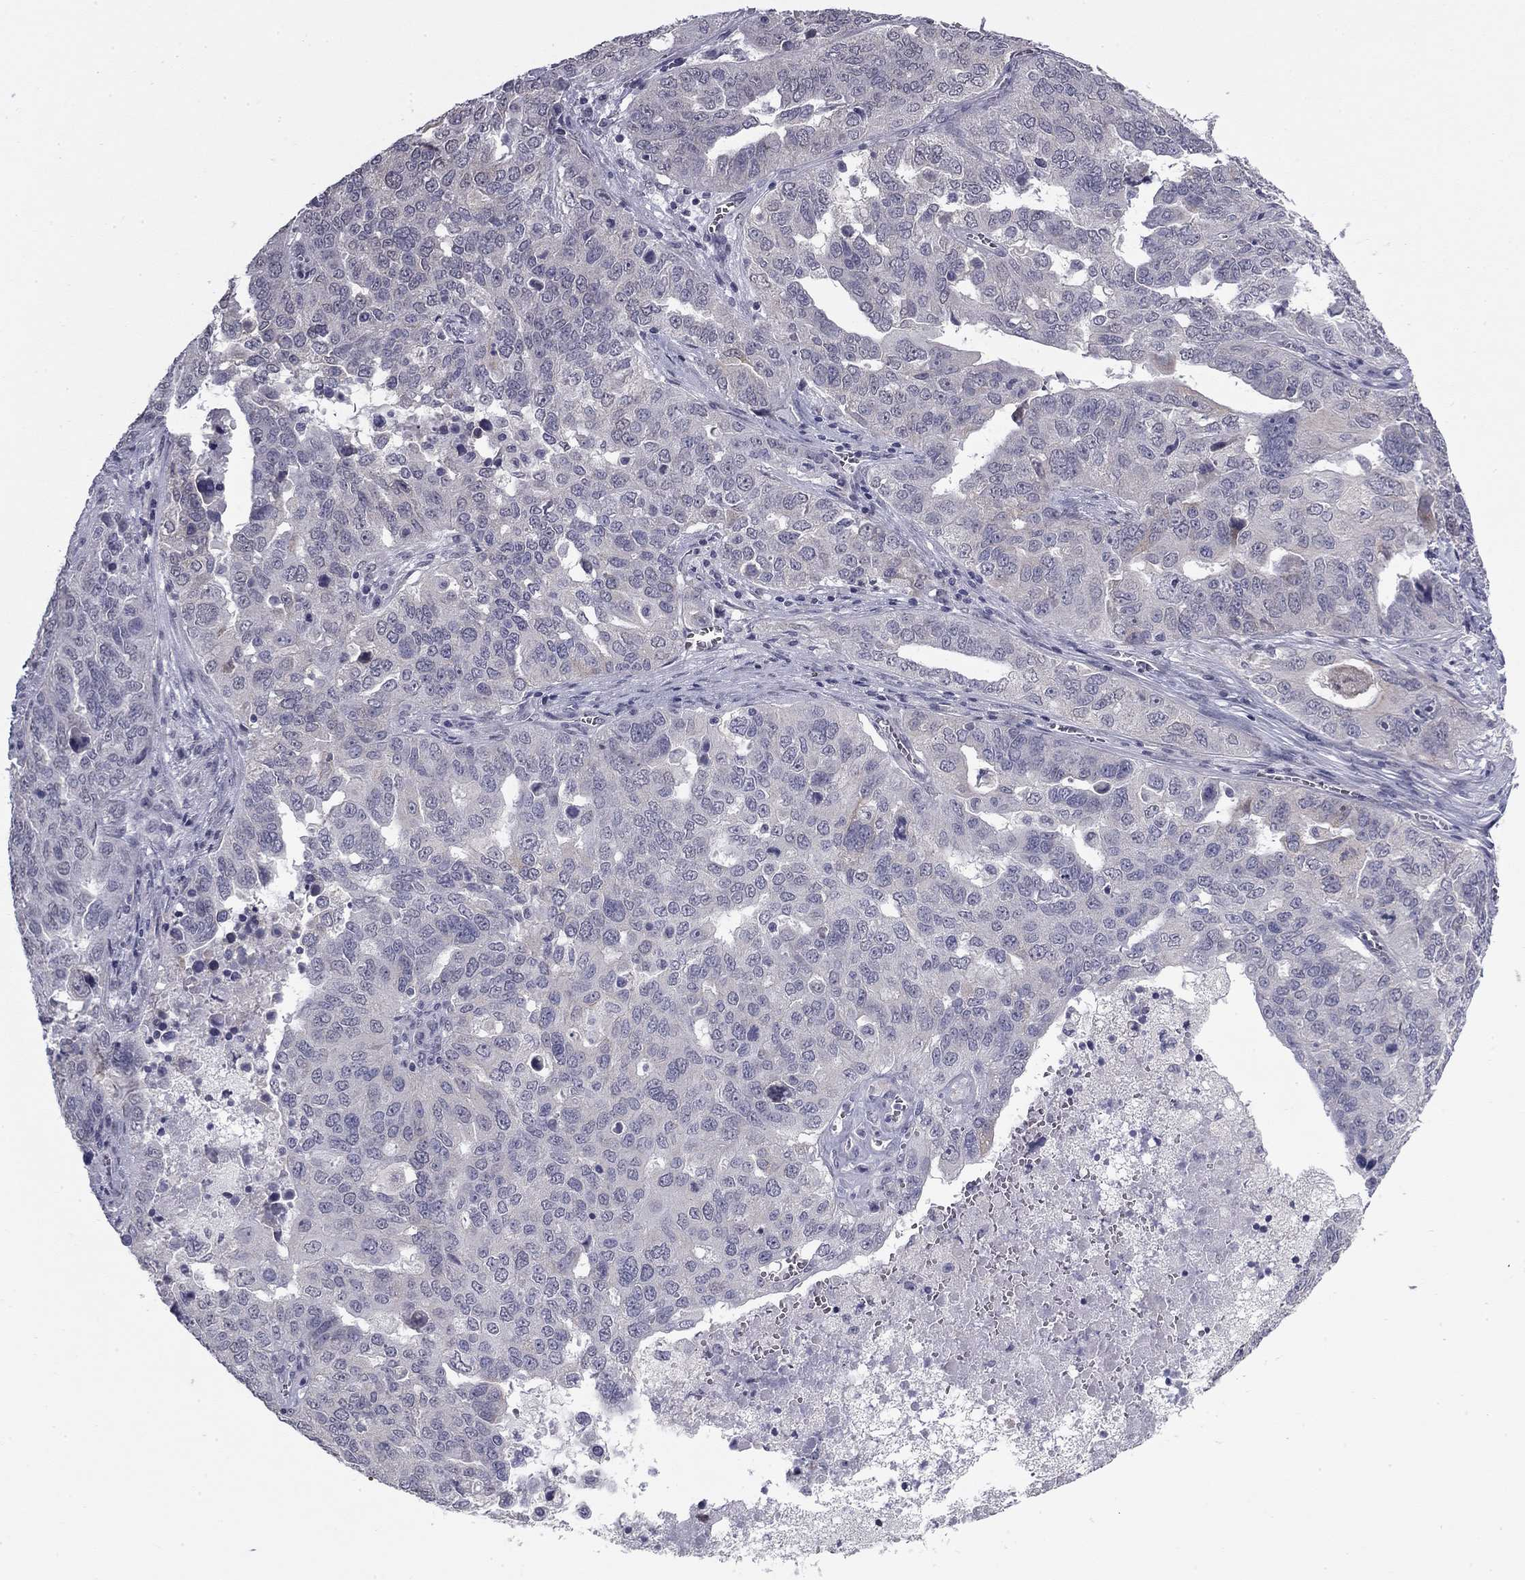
{"staining": {"intensity": "weak", "quantity": "<25%", "location": "cytoplasmic/membranous"}, "tissue": "ovarian cancer", "cell_type": "Tumor cells", "image_type": "cancer", "snomed": [{"axis": "morphology", "description": "Carcinoma, endometroid"}, {"axis": "topography", "description": "Soft tissue"}, {"axis": "topography", "description": "Ovary"}], "caption": "Ovarian endometroid carcinoma stained for a protein using immunohistochemistry (IHC) demonstrates no expression tumor cells.", "gene": "PRRT2", "patient": {"sex": "female", "age": 52}}